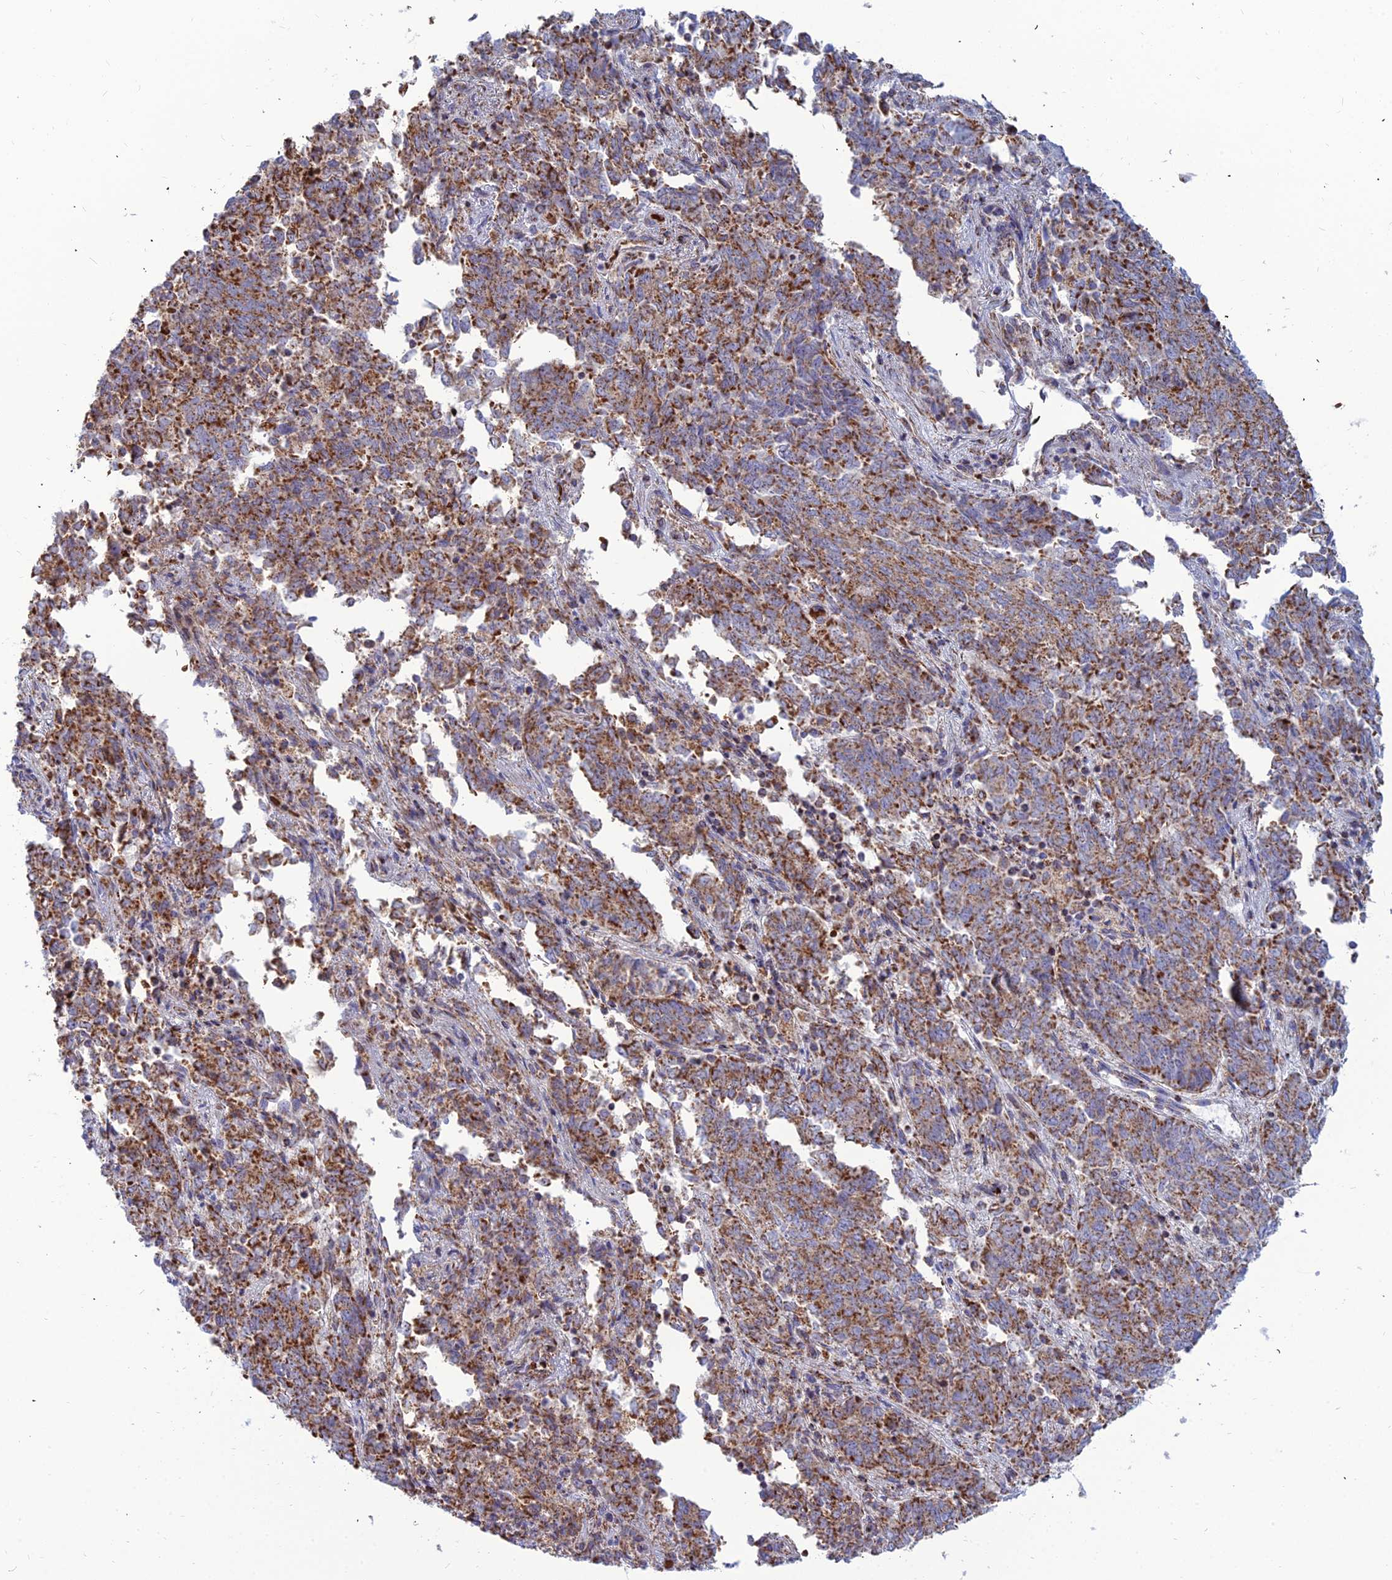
{"staining": {"intensity": "strong", "quantity": ">75%", "location": "cytoplasmic/membranous"}, "tissue": "endometrial cancer", "cell_type": "Tumor cells", "image_type": "cancer", "snomed": [{"axis": "morphology", "description": "Adenocarcinoma, NOS"}, {"axis": "topography", "description": "Endometrium"}], "caption": "Immunohistochemistry (IHC) of human endometrial adenocarcinoma shows high levels of strong cytoplasmic/membranous staining in about >75% of tumor cells.", "gene": "SLC35F4", "patient": {"sex": "female", "age": 80}}